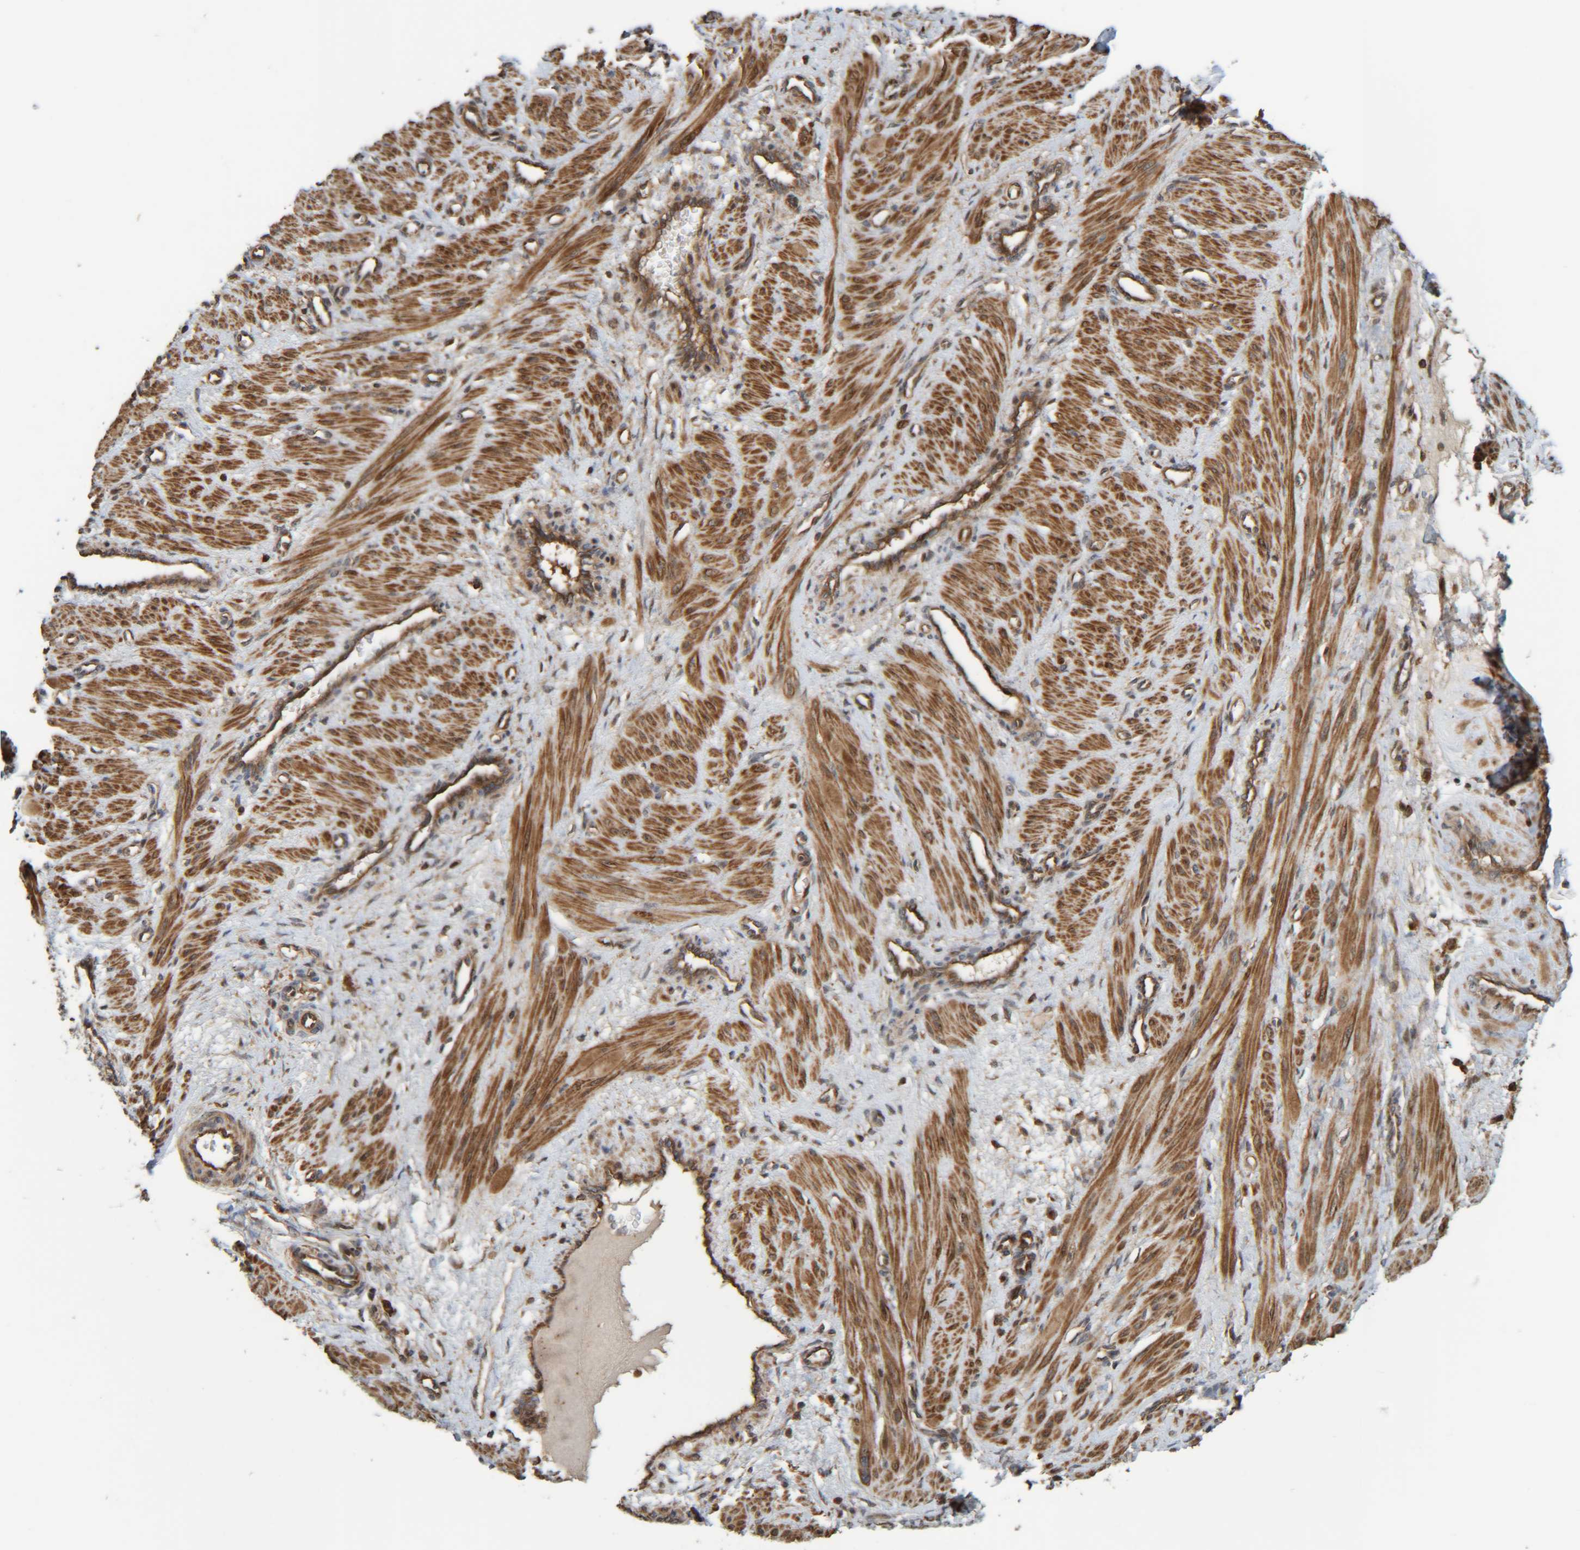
{"staining": {"intensity": "moderate", "quantity": ">75%", "location": "cytoplasmic/membranous"}, "tissue": "smooth muscle", "cell_type": "Smooth muscle cells", "image_type": "normal", "snomed": [{"axis": "morphology", "description": "Normal tissue, NOS"}, {"axis": "topography", "description": "Endometrium"}], "caption": "Smooth muscle stained with DAB IHC exhibits medium levels of moderate cytoplasmic/membranous expression in about >75% of smooth muscle cells.", "gene": "CCDC57", "patient": {"sex": "female", "age": 33}}